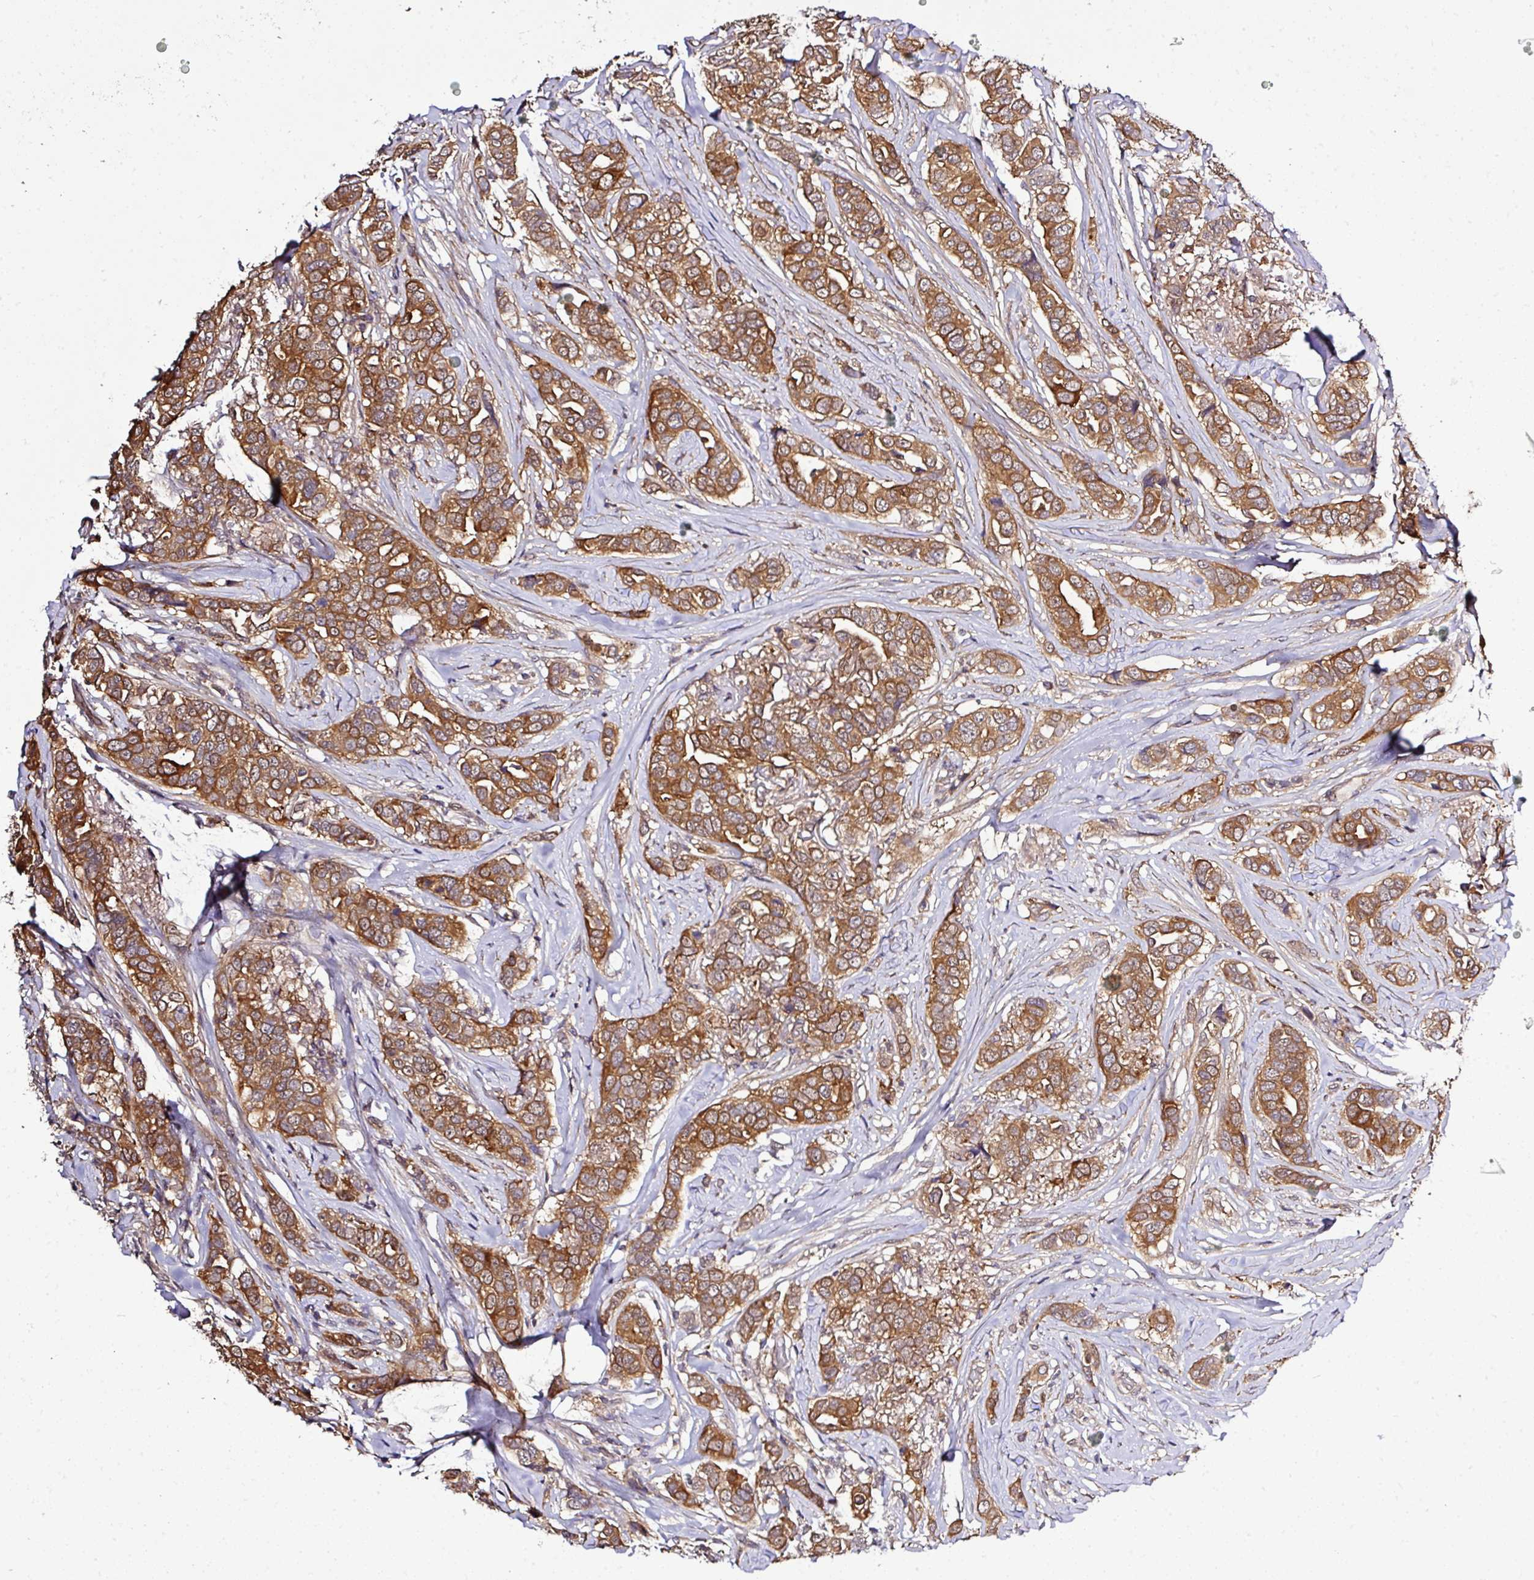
{"staining": {"intensity": "moderate", "quantity": ">75%", "location": "cytoplasmic/membranous"}, "tissue": "breast cancer", "cell_type": "Tumor cells", "image_type": "cancer", "snomed": [{"axis": "morphology", "description": "Lobular carcinoma"}, {"axis": "topography", "description": "Breast"}], "caption": "Immunohistochemical staining of human breast lobular carcinoma reveals medium levels of moderate cytoplasmic/membranous positivity in about >75% of tumor cells. (Brightfield microscopy of DAB IHC at high magnification).", "gene": "TMEM107", "patient": {"sex": "female", "age": 51}}